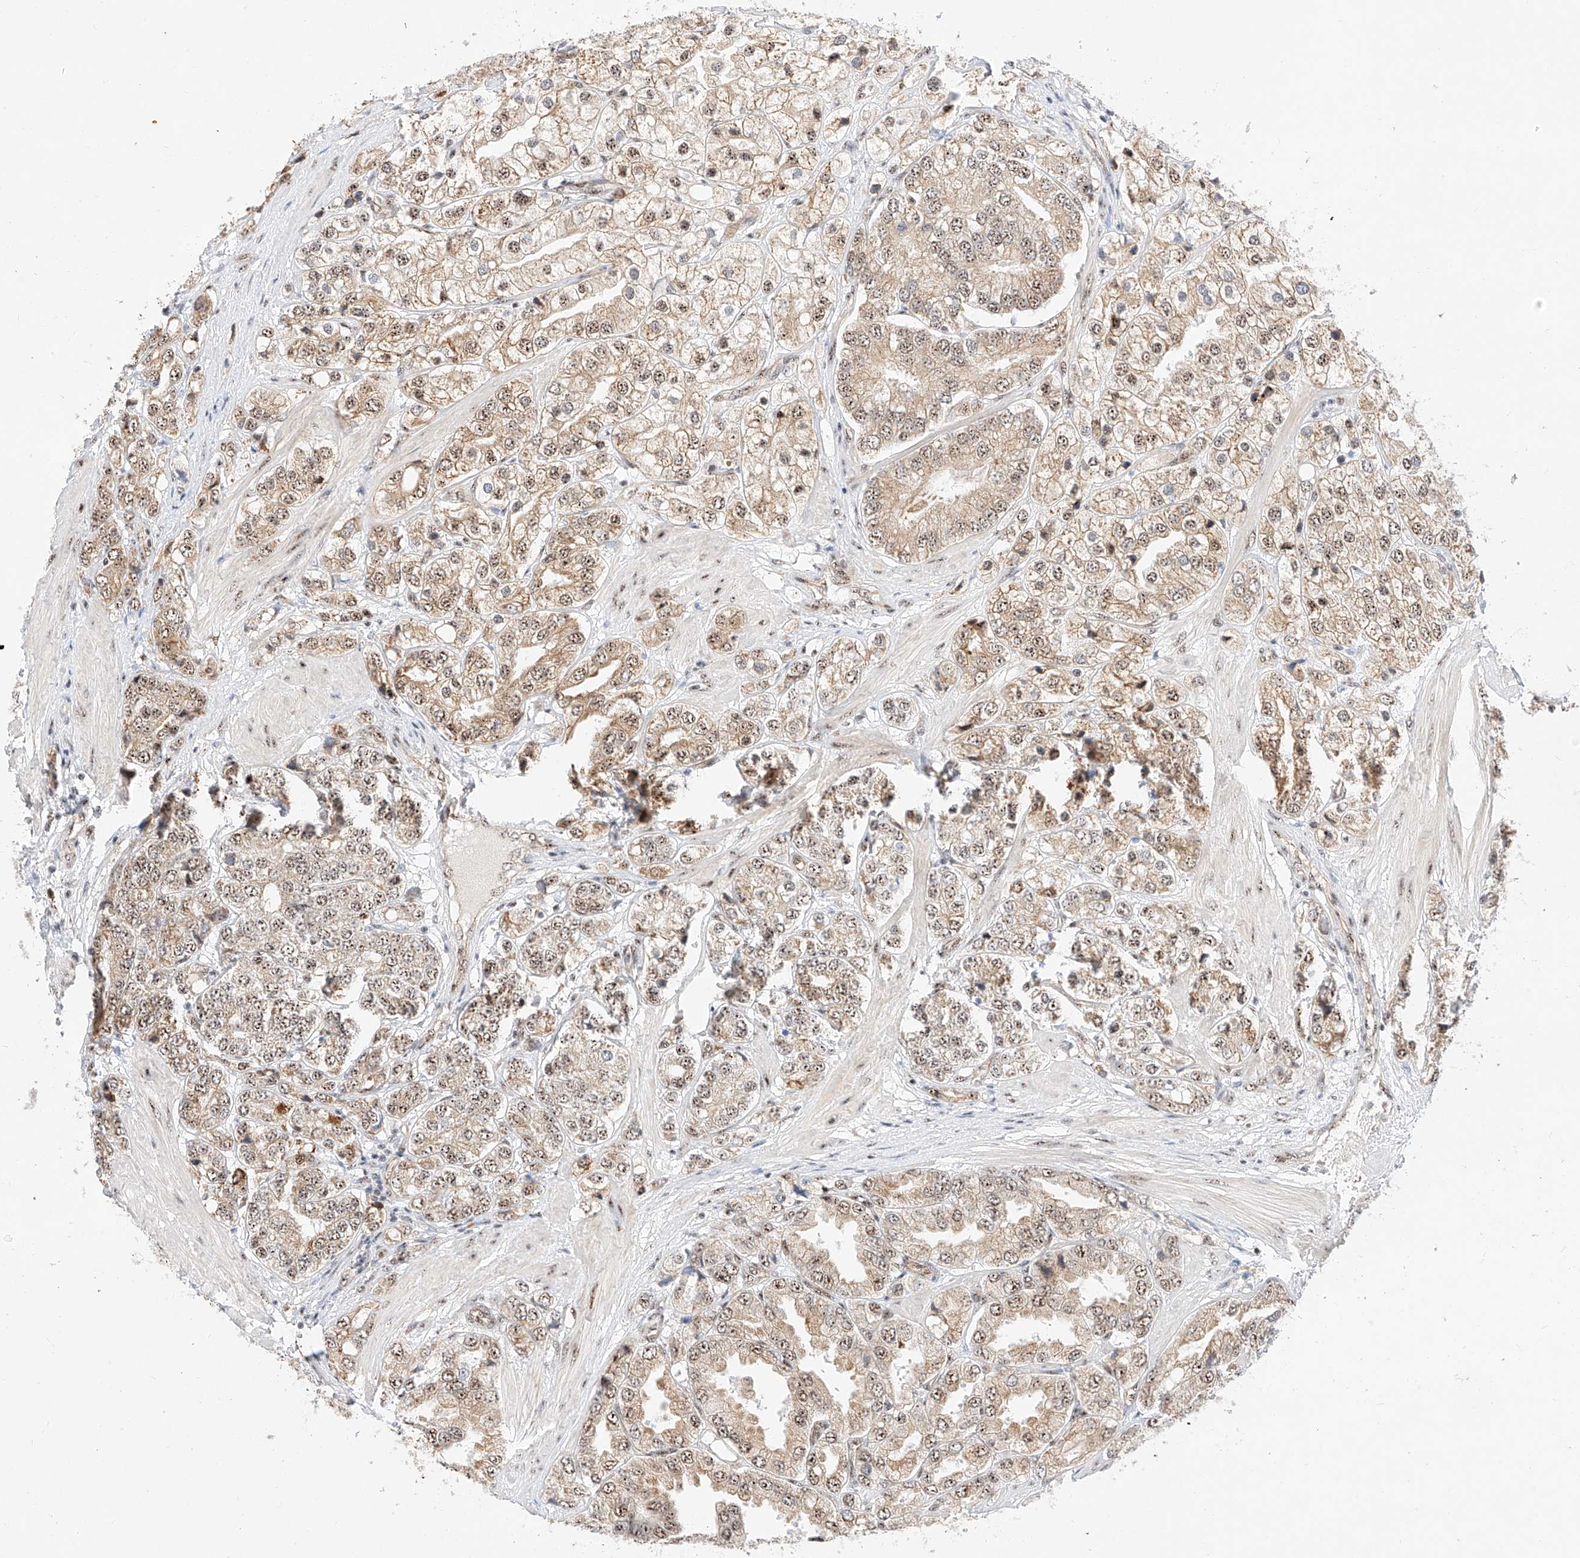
{"staining": {"intensity": "moderate", "quantity": ">75%", "location": "cytoplasmic/membranous,nuclear"}, "tissue": "prostate cancer", "cell_type": "Tumor cells", "image_type": "cancer", "snomed": [{"axis": "morphology", "description": "Adenocarcinoma, High grade"}, {"axis": "topography", "description": "Prostate"}], "caption": "Immunohistochemical staining of prostate cancer (adenocarcinoma (high-grade)) displays medium levels of moderate cytoplasmic/membranous and nuclear expression in approximately >75% of tumor cells.", "gene": "ATXN7L2", "patient": {"sex": "male", "age": 50}}